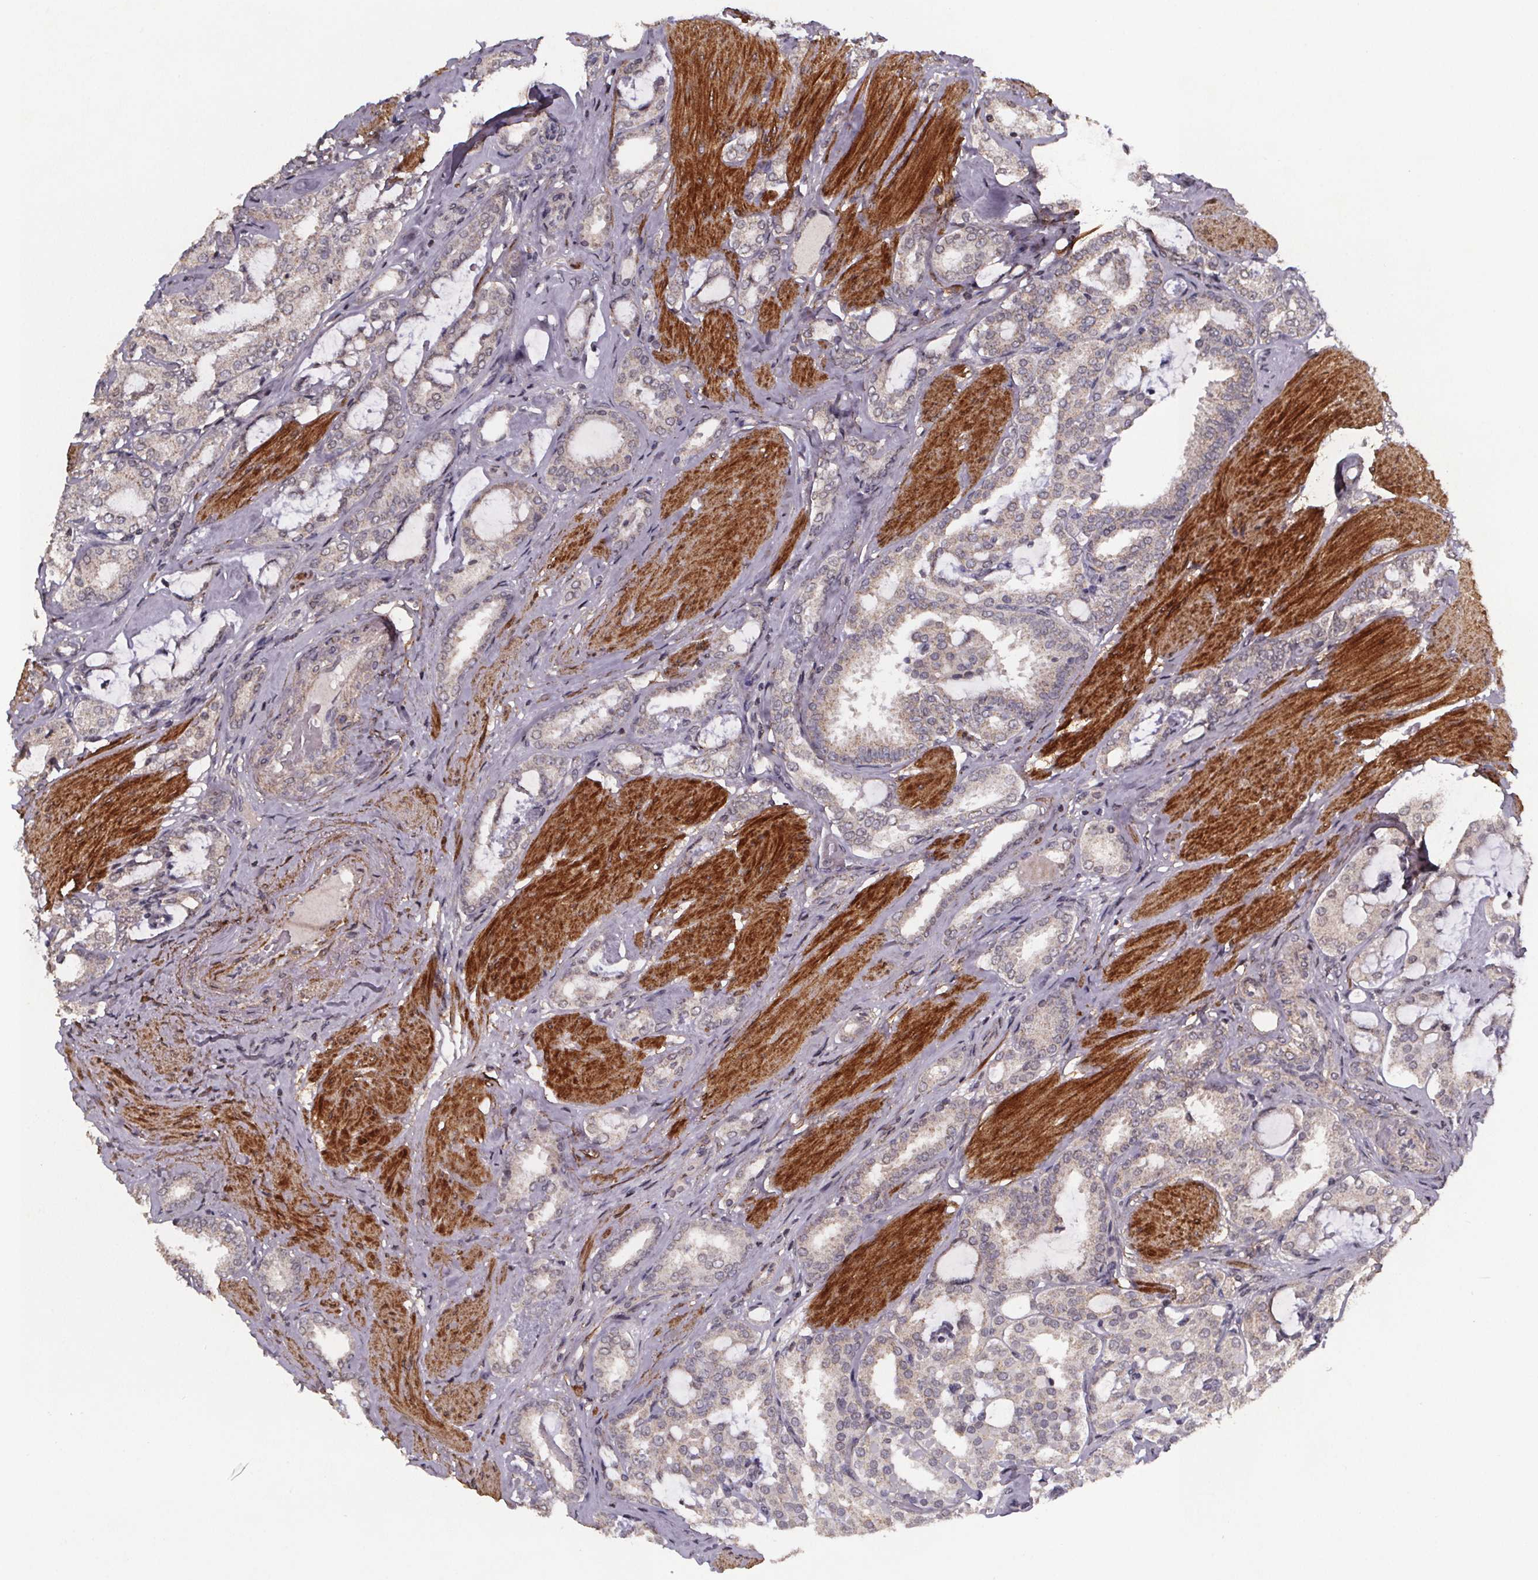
{"staining": {"intensity": "negative", "quantity": "none", "location": "none"}, "tissue": "prostate cancer", "cell_type": "Tumor cells", "image_type": "cancer", "snomed": [{"axis": "morphology", "description": "Adenocarcinoma, High grade"}, {"axis": "topography", "description": "Prostate"}], "caption": "Micrograph shows no significant protein positivity in tumor cells of prostate cancer (adenocarcinoma (high-grade)).", "gene": "PALLD", "patient": {"sex": "male", "age": 63}}